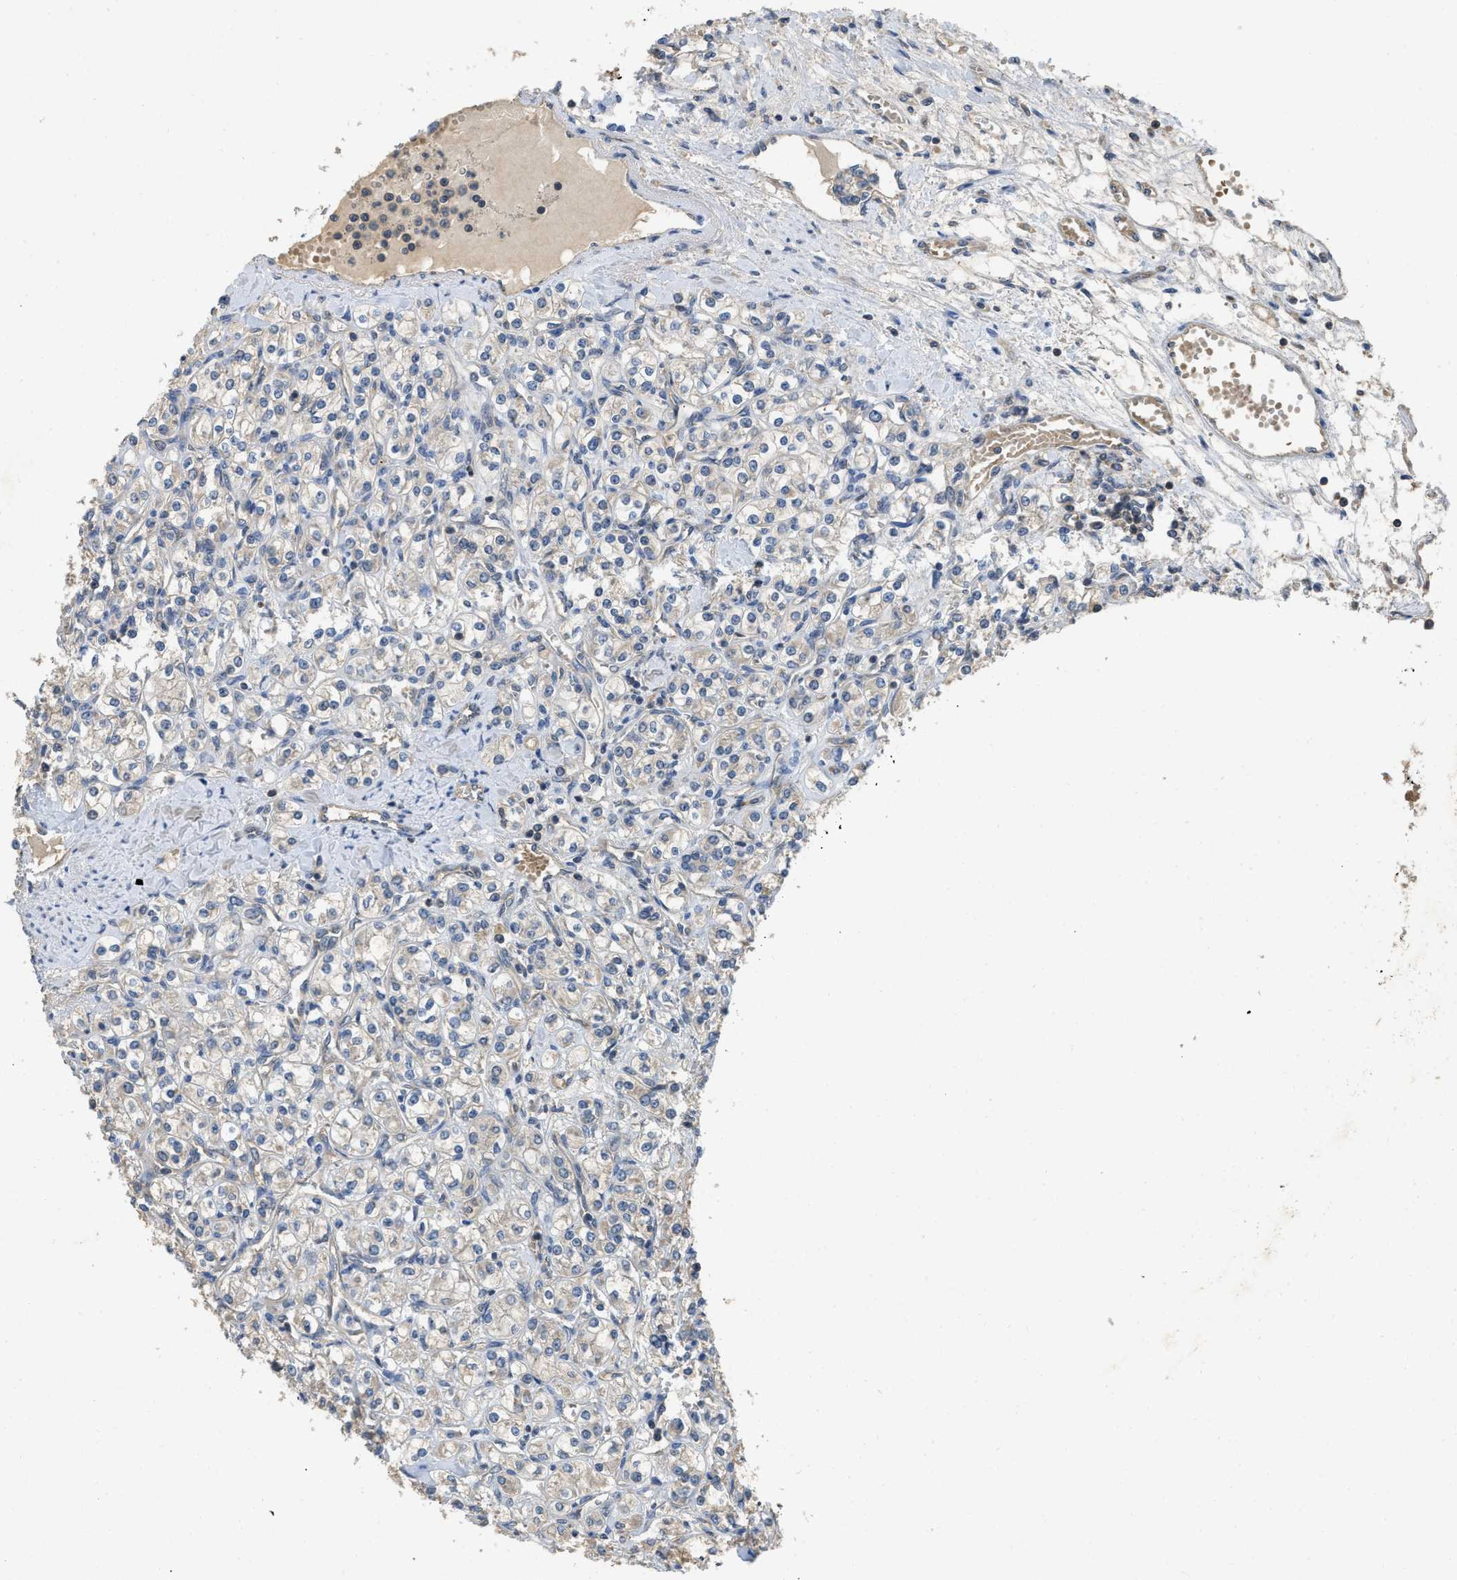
{"staining": {"intensity": "negative", "quantity": "none", "location": "none"}, "tissue": "renal cancer", "cell_type": "Tumor cells", "image_type": "cancer", "snomed": [{"axis": "morphology", "description": "Adenocarcinoma, NOS"}, {"axis": "topography", "description": "Kidney"}], "caption": "Renal adenocarcinoma was stained to show a protein in brown. There is no significant staining in tumor cells.", "gene": "PPP3CA", "patient": {"sex": "male", "age": 77}}